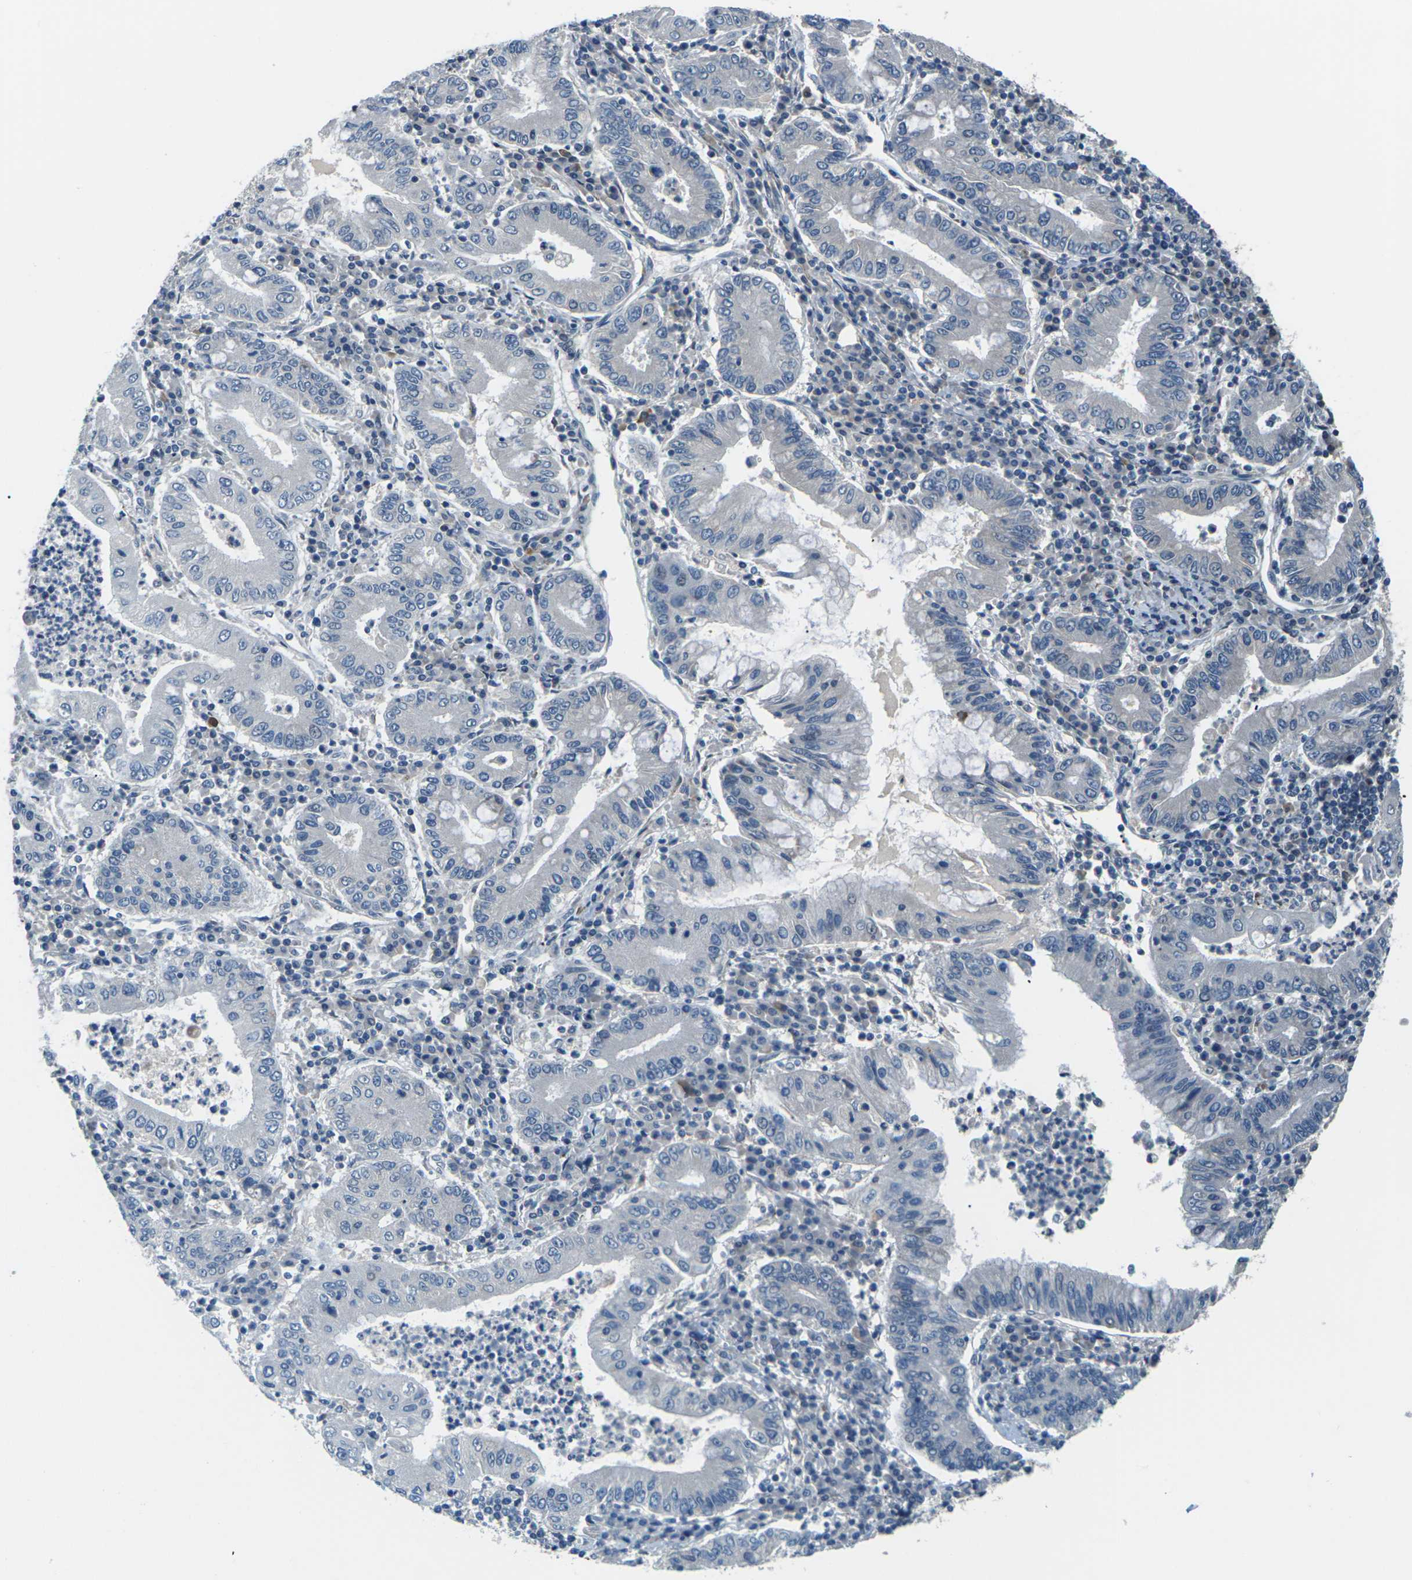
{"staining": {"intensity": "negative", "quantity": "none", "location": "none"}, "tissue": "stomach cancer", "cell_type": "Tumor cells", "image_type": "cancer", "snomed": [{"axis": "morphology", "description": "Normal tissue, NOS"}, {"axis": "morphology", "description": "Adenocarcinoma, NOS"}, {"axis": "topography", "description": "Esophagus"}, {"axis": "topography", "description": "Stomach, upper"}, {"axis": "topography", "description": "Peripheral nerve tissue"}], "caption": "Protein analysis of stomach adenocarcinoma reveals no significant positivity in tumor cells. Nuclei are stained in blue.", "gene": "SLC13A3", "patient": {"sex": "male", "age": 62}}